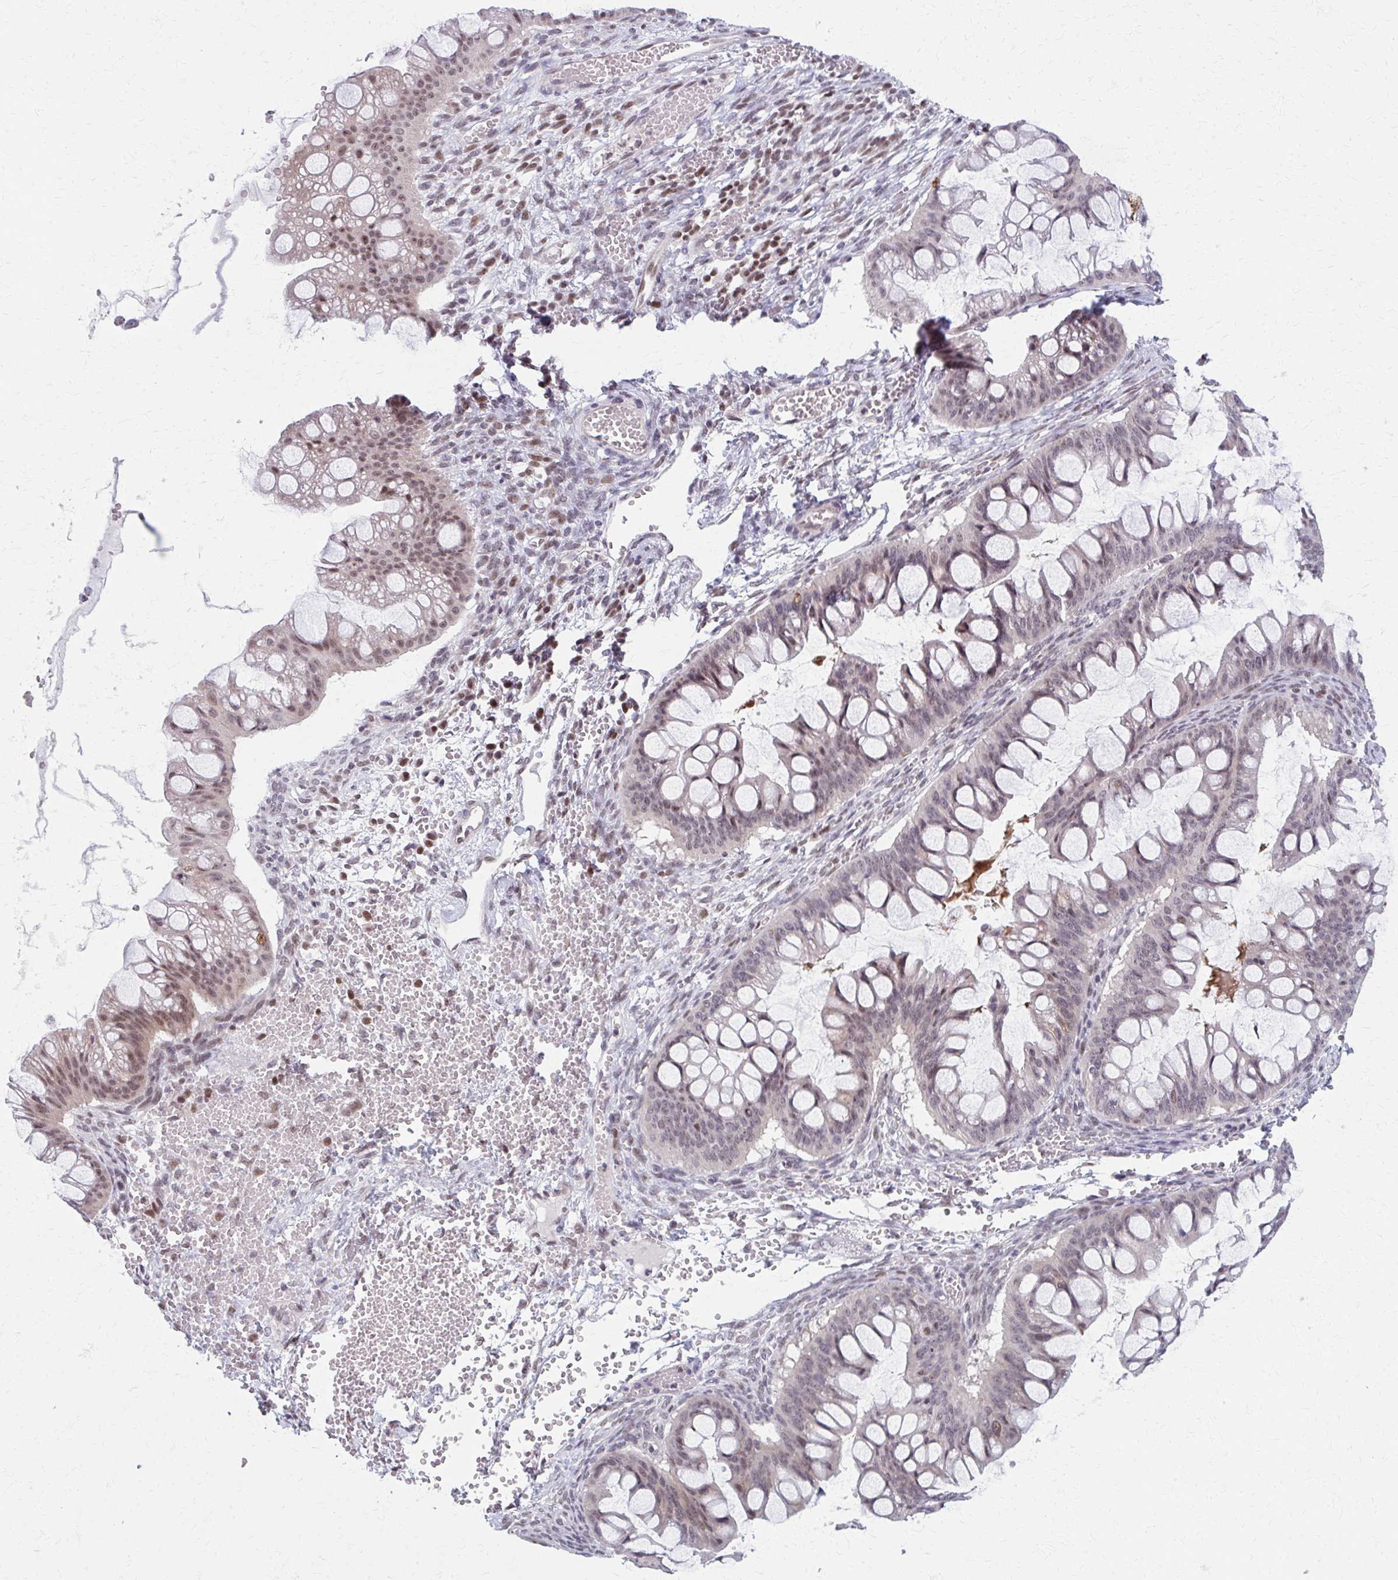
{"staining": {"intensity": "moderate", "quantity": "25%-75%", "location": "nuclear"}, "tissue": "ovarian cancer", "cell_type": "Tumor cells", "image_type": "cancer", "snomed": [{"axis": "morphology", "description": "Cystadenocarcinoma, mucinous, NOS"}, {"axis": "topography", "description": "Ovary"}], "caption": "Protein staining displays moderate nuclear positivity in approximately 25%-75% of tumor cells in ovarian cancer (mucinous cystadenocarcinoma). Using DAB (brown) and hematoxylin (blue) stains, captured at high magnification using brightfield microscopy.", "gene": "SETBP1", "patient": {"sex": "female", "age": 73}}